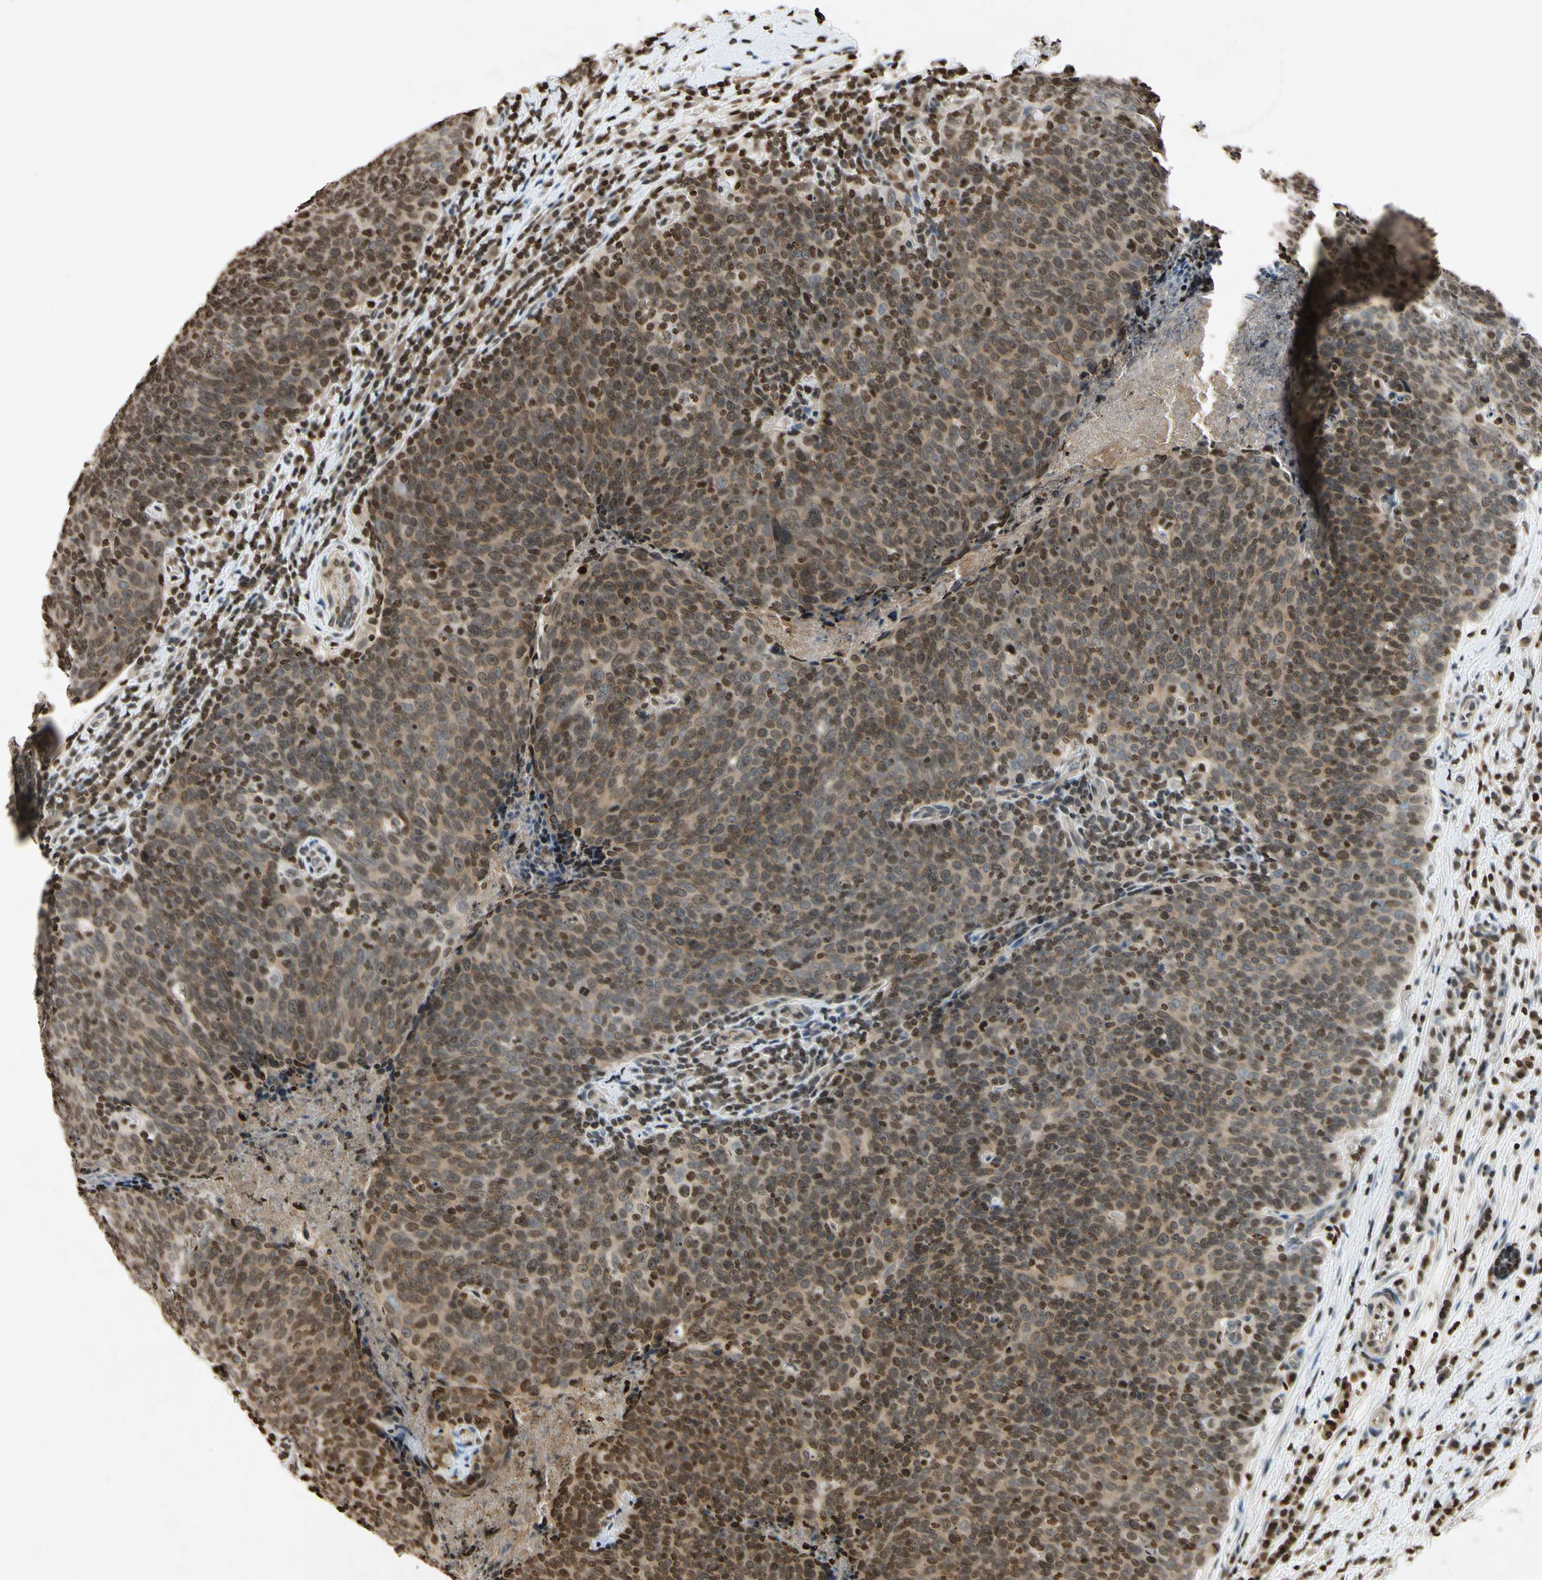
{"staining": {"intensity": "moderate", "quantity": ">75%", "location": "nuclear"}, "tissue": "head and neck cancer", "cell_type": "Tumor cells", "image_type": "cancer", "snomed": [{"axis": "morphology", "description": "Squamous cell carcinoma, NOS"}, {"axis": "morphology", "description": "Squamous cell carcinoma, metastatic, NOS"}, {"axis": "topography", "description": "Lymph node"}, {"axis": "topography", "description": "Head-Neck"}], "caption": "The immunohistochemical stain shows moderate nuclear expression in tumor cells of head and neck cancer (squamous cell carcinoma) tissue. The staining was performed using DAB (3,3'-diaminobenzidine), with brown indicating positive protein expression. Nuclei are stained blue with hematoxylin.", "gene": "HOXB3", "patient": {"sex": "male", "age": 62}}